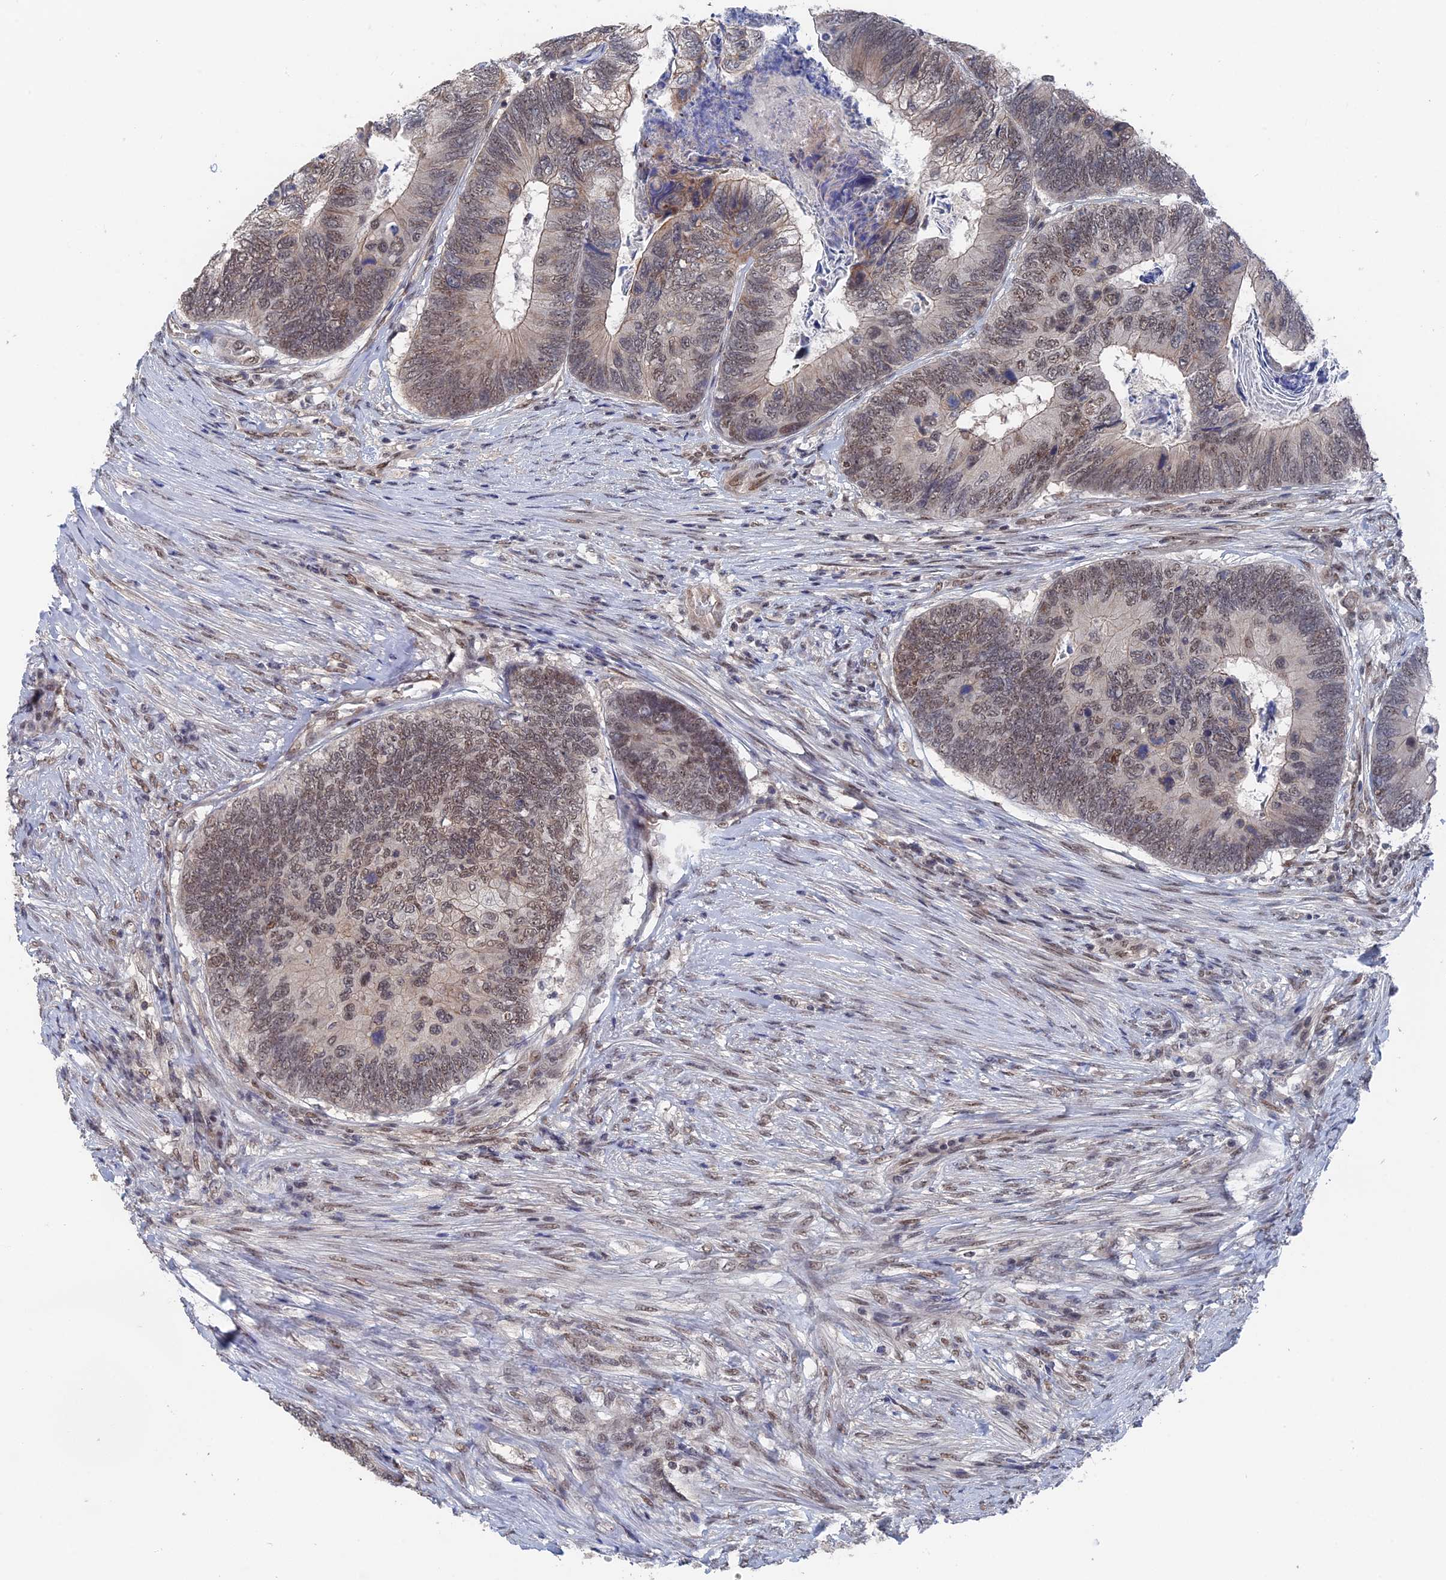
{"staining": {"intensity": "moderate", "quantity": ">75%", "location": "nuclear"}, "tissue": "colorectal cancer", "cell_type": "Tumor cells", "image_type": "cancer", "snomed": [{"axis": "morphology", "description": "Adenocarcinoma, NOS"}, {"axis": "topography", "description": "Colon"}], "caption": "Tumor cells display medium levels of moderate nuclear positivity in about >75% of cells in human colorectal cancer (adenocarcinoma).", "gene": "TSSC4", "patient": {"sex": "female", "age": 67}}